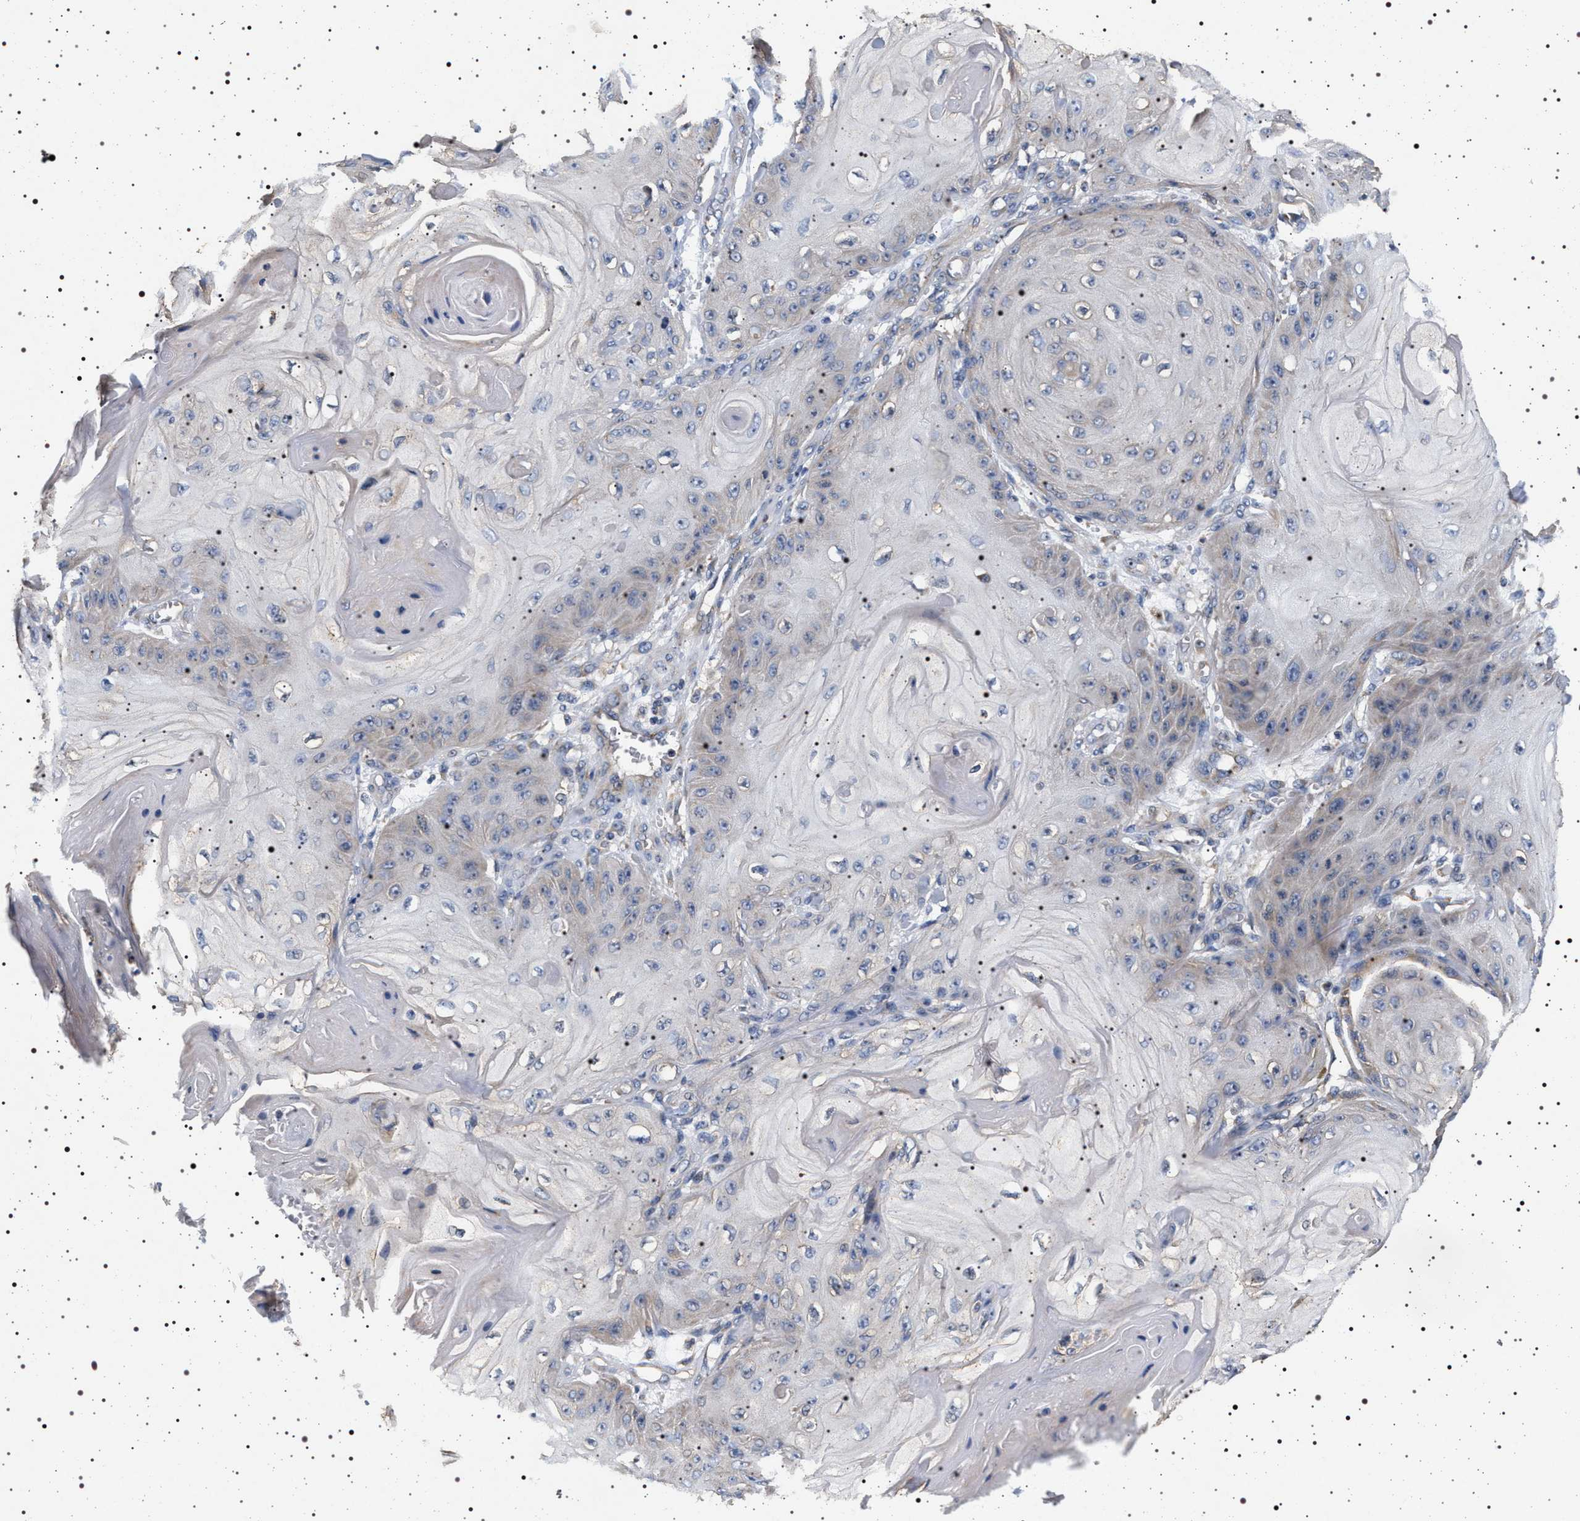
{"staining": {"intensity": "negative", "quantity": "none", "location": "none"}, "tissue": "skin cancer", "cell_type": "Tumor cells", "image_type": "cancer", "snomed": [{"axis": "morphology", "description": "Squamous cell carcinoma, NOS"}, {"axis": "topography", "description": "Skin"}], "caption": "The micrograph exhibits no significant staining in tumor cells of squamous cell carcinoma (skin).", "gene": "DCBLD2", "patient": {"sex": "male", "age": 74}}